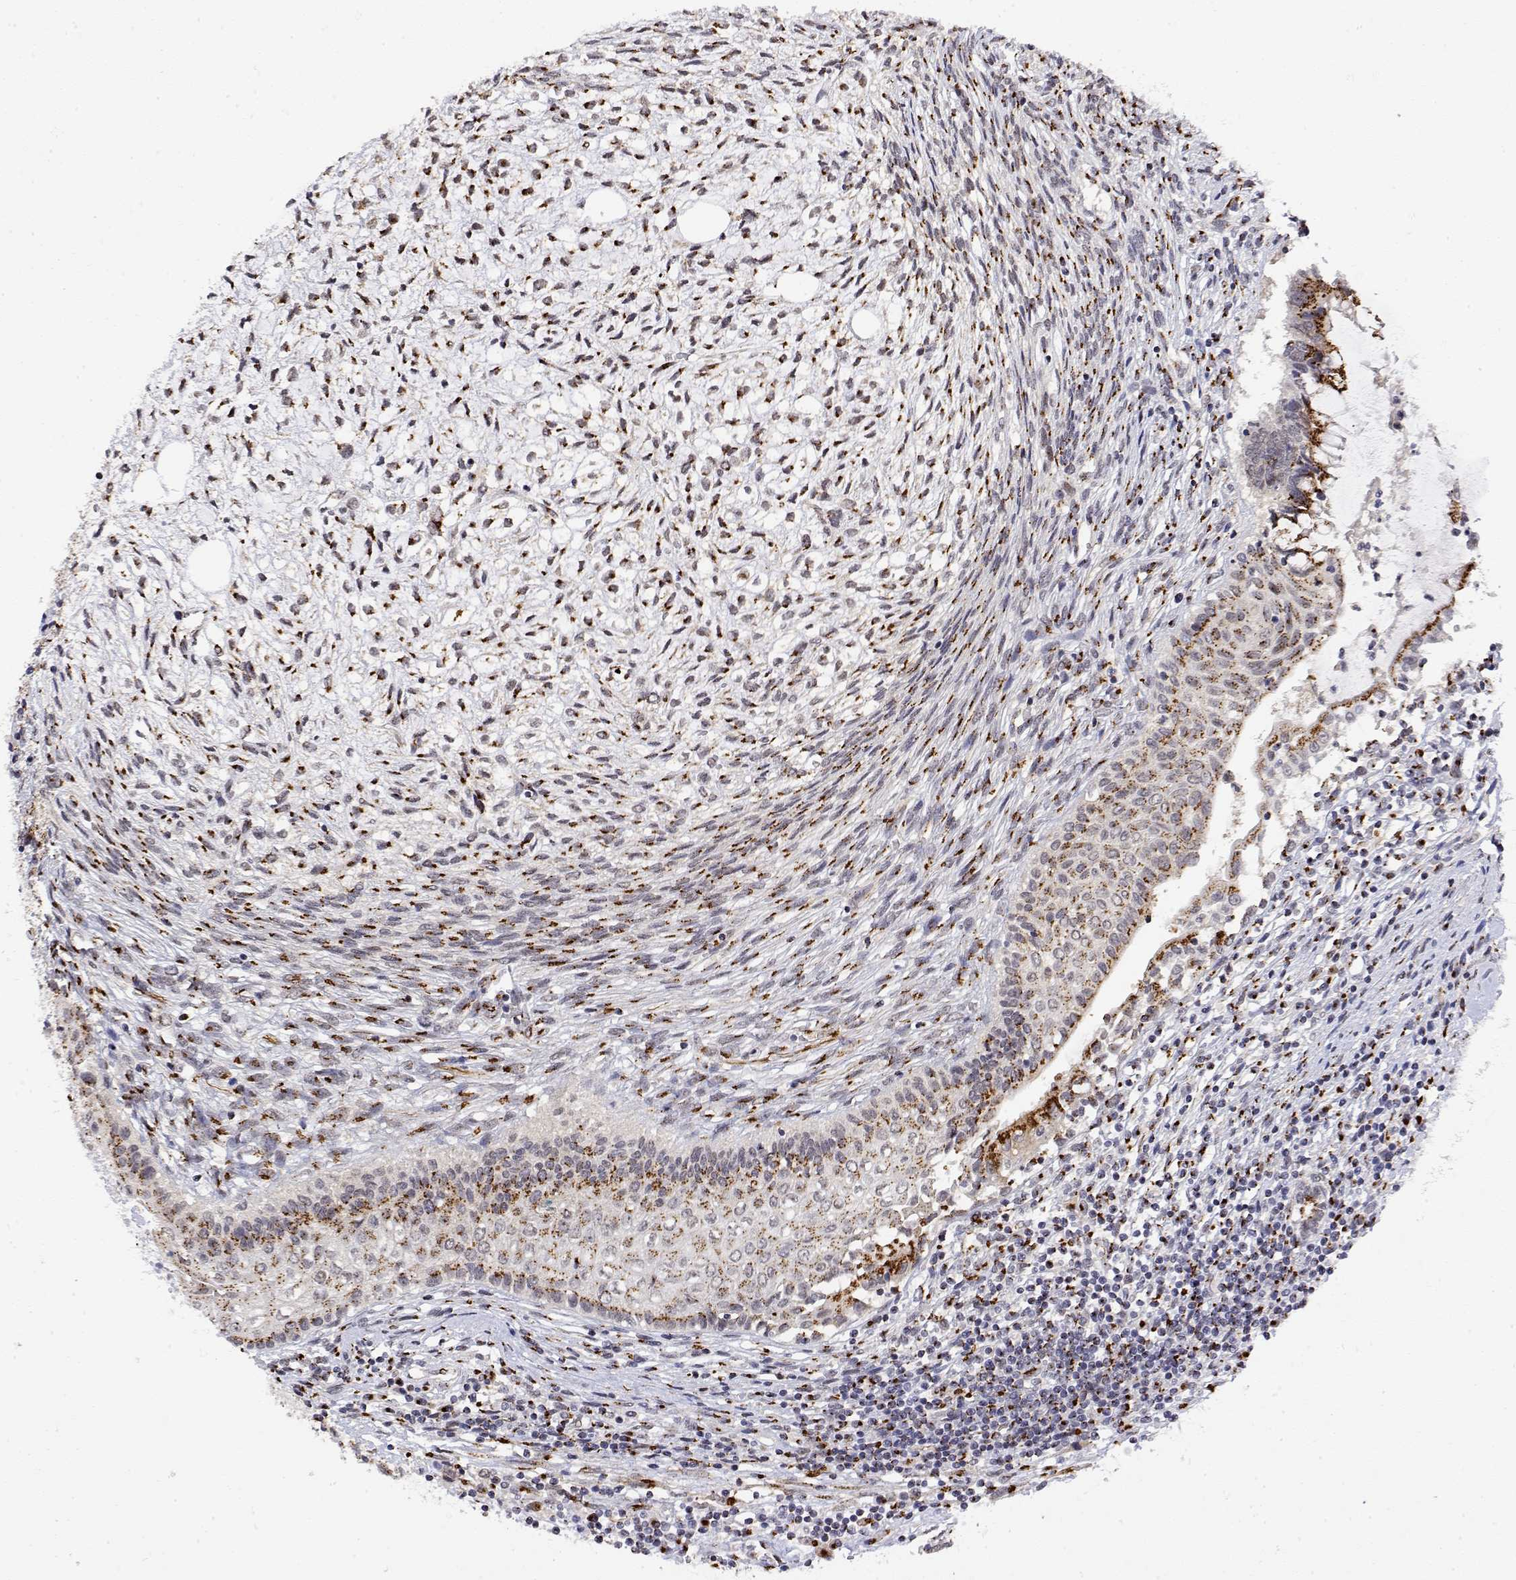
{"staining": {"intensity": "strong", "quantity": "25%-75%", "location": "cytoplasmic/membranous"}, "tissue": "testis cancer", "cell_type": "Tumor cells", "image_type": "cancer", "snomed": [{"axis": "morphology", "description": "Carcinoma, Embryonal, NOS"}, {"axis": "topography", "description": "Testis"}], "caption": "Immunohistochemical staining of human embryonal carcinoma (testis) displays high levels of strong cytoplasmic/membranous staining in about 25%-75% of tumor cells.", "gene": "YIPF3", "patient": {"sex": "male", "age": 37}}